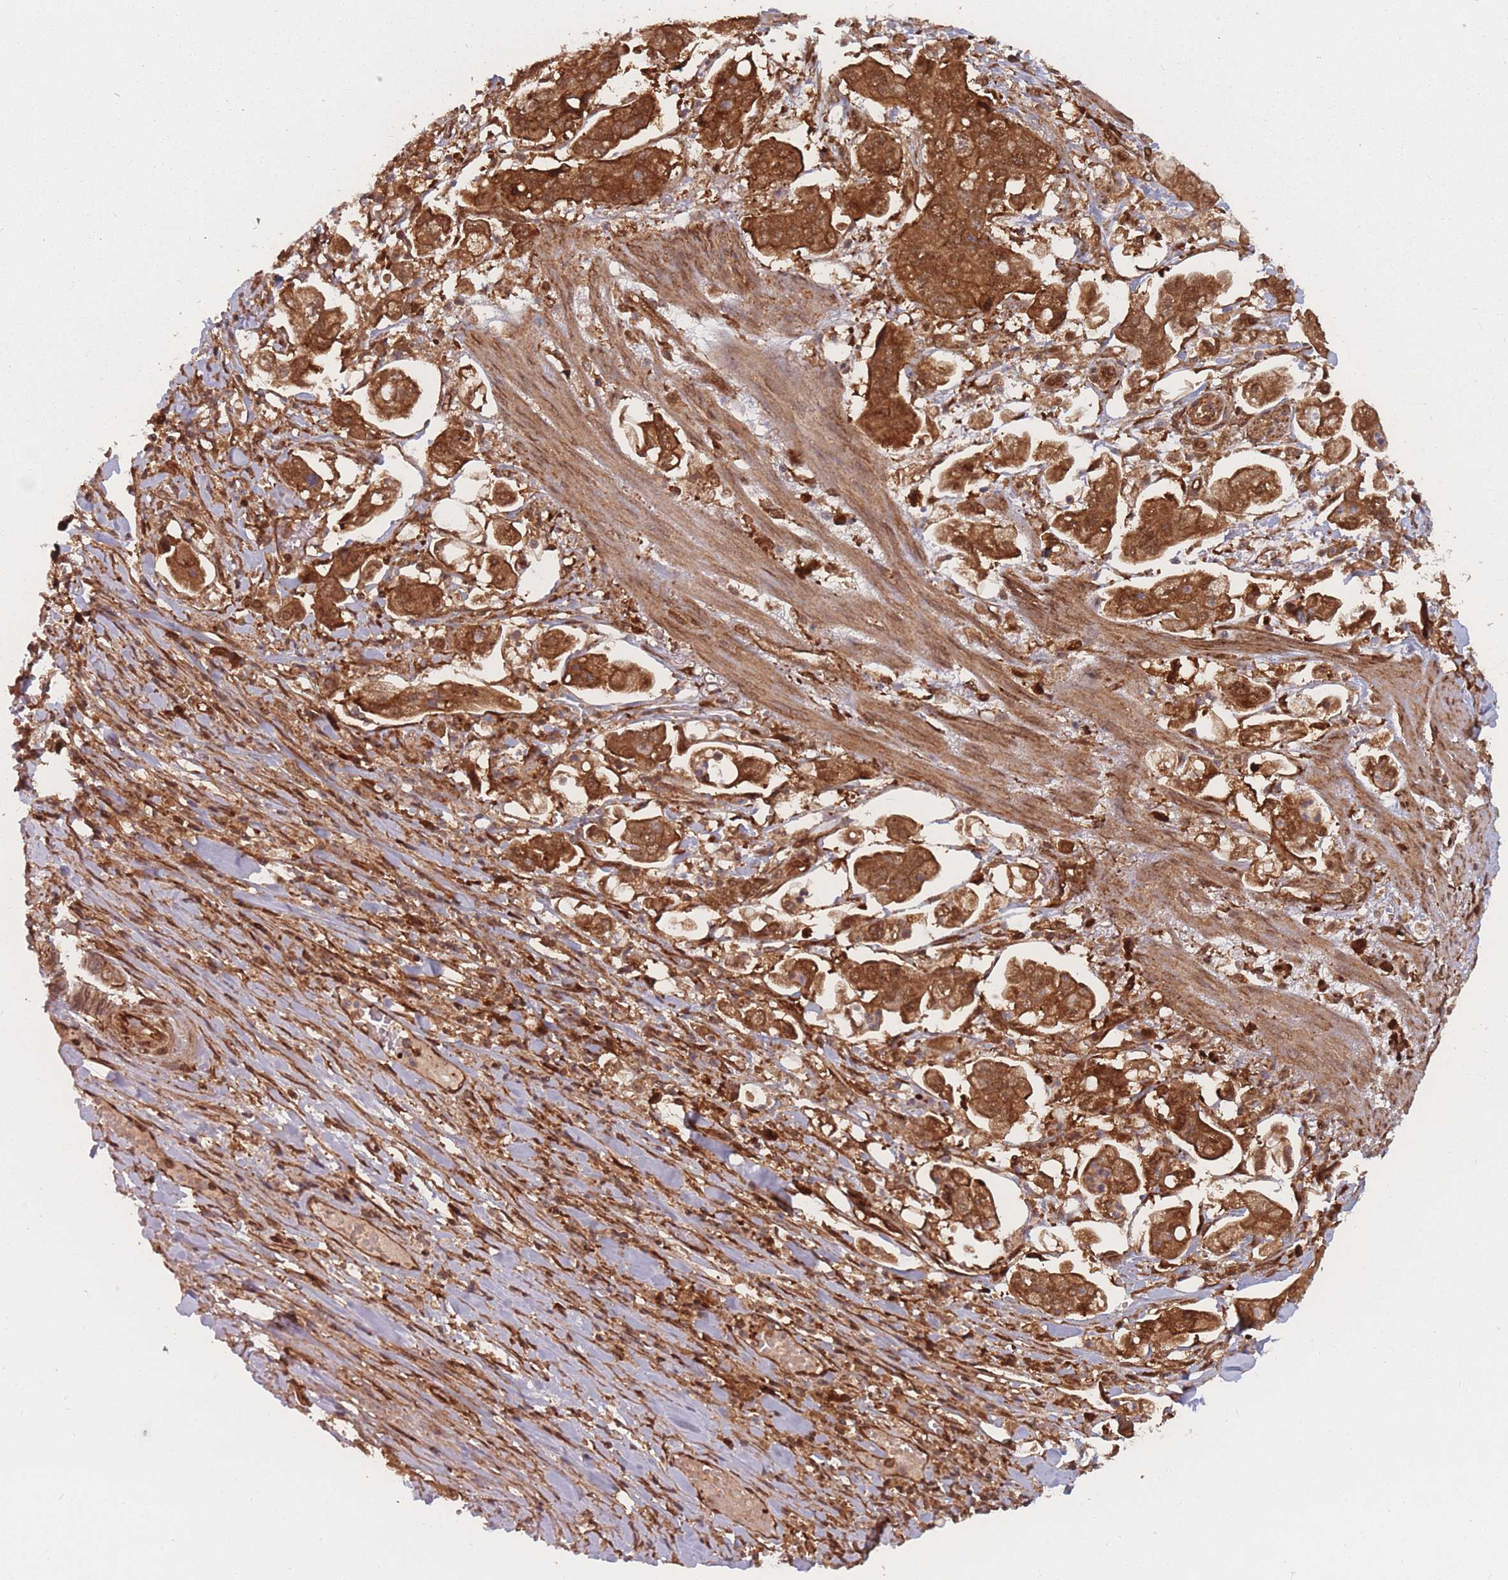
{"staining": {"intensity": "strong", "quantity": ">75%", "location": "cytoplasmic/membranous"}, "tissue": "stomach cancer", "cell_type": "Tumor cells", "image_type": "cancer", "snomed": [{"axis": "morphology", "description": "Adenocarcinoma, NOS"}, {"axis": "topography", "description": "Stomach"}], "caption": "Stomach adenocarcinoma tissue exhibits strong cytoplasmic/membranous staining in approximately >75% of tumor cells, visualized by immunohistochemistry.", "gene": "PODXL2", "patient": {"sex": "male", "age": 62}}